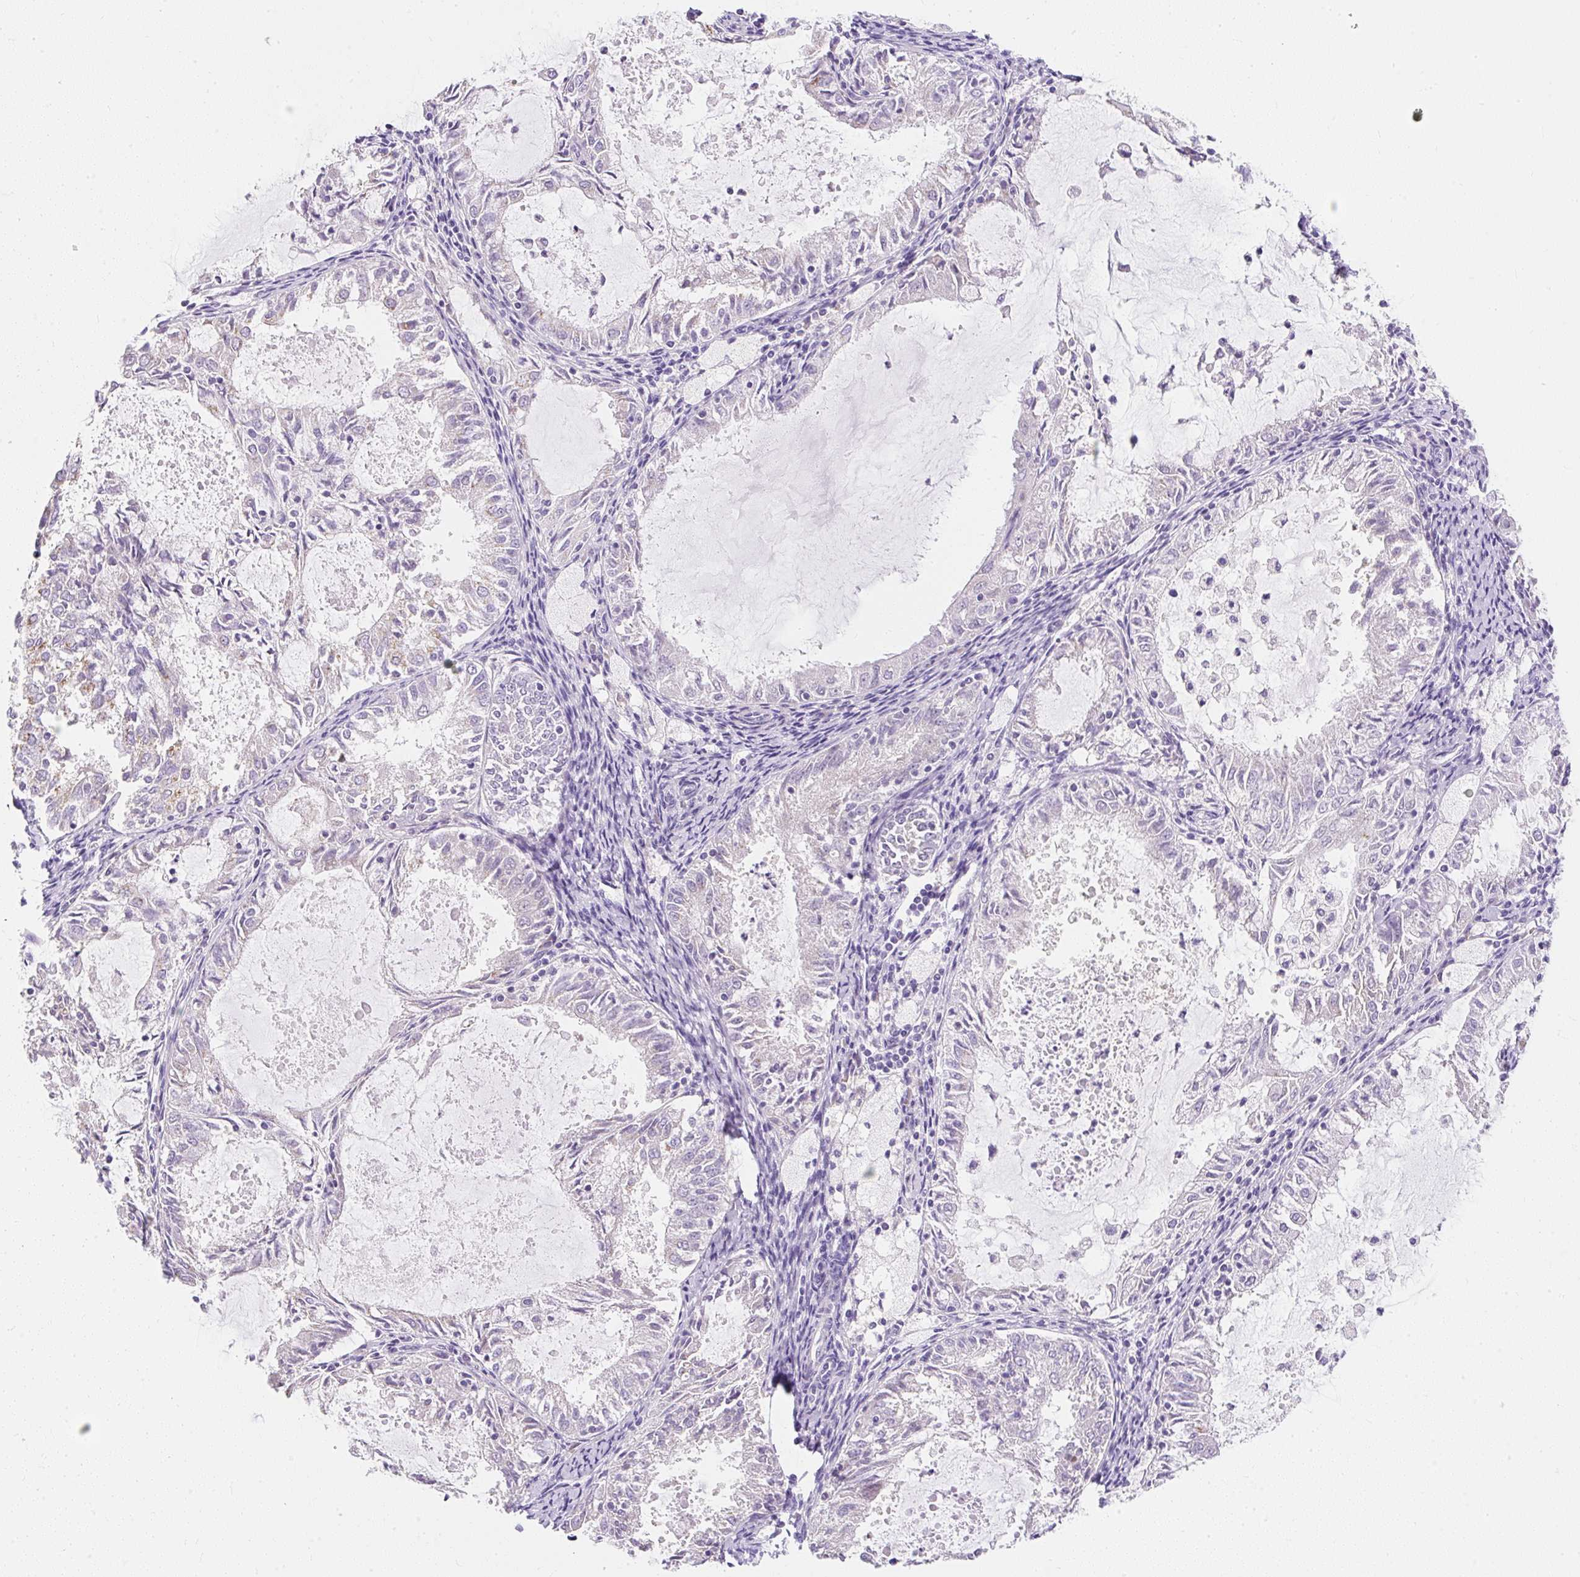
{"staining": {"intensity": "weak", "quantity": "<25%", "location": "cytoplasmic/membranous"}, "tissue": "endometrial cancer", "cell_type": "Tumor cells", "image_type": "cancer", "snomed": [{"axis": "morphology", "description": "Adenocarcinoma, NOS"}, {"axis": "topography", "description": "Endometrium"}], "caption": "Immunohistochemistry (IHC) image of human adenocarcinoma (endometrial) stained for a protein (brown), which demonstrates no staining in tumor cells. (IHC, brightfield microscopy, high magnification).", "gene": "DTX4", "patient": {"sex": "female", "age": 57}}